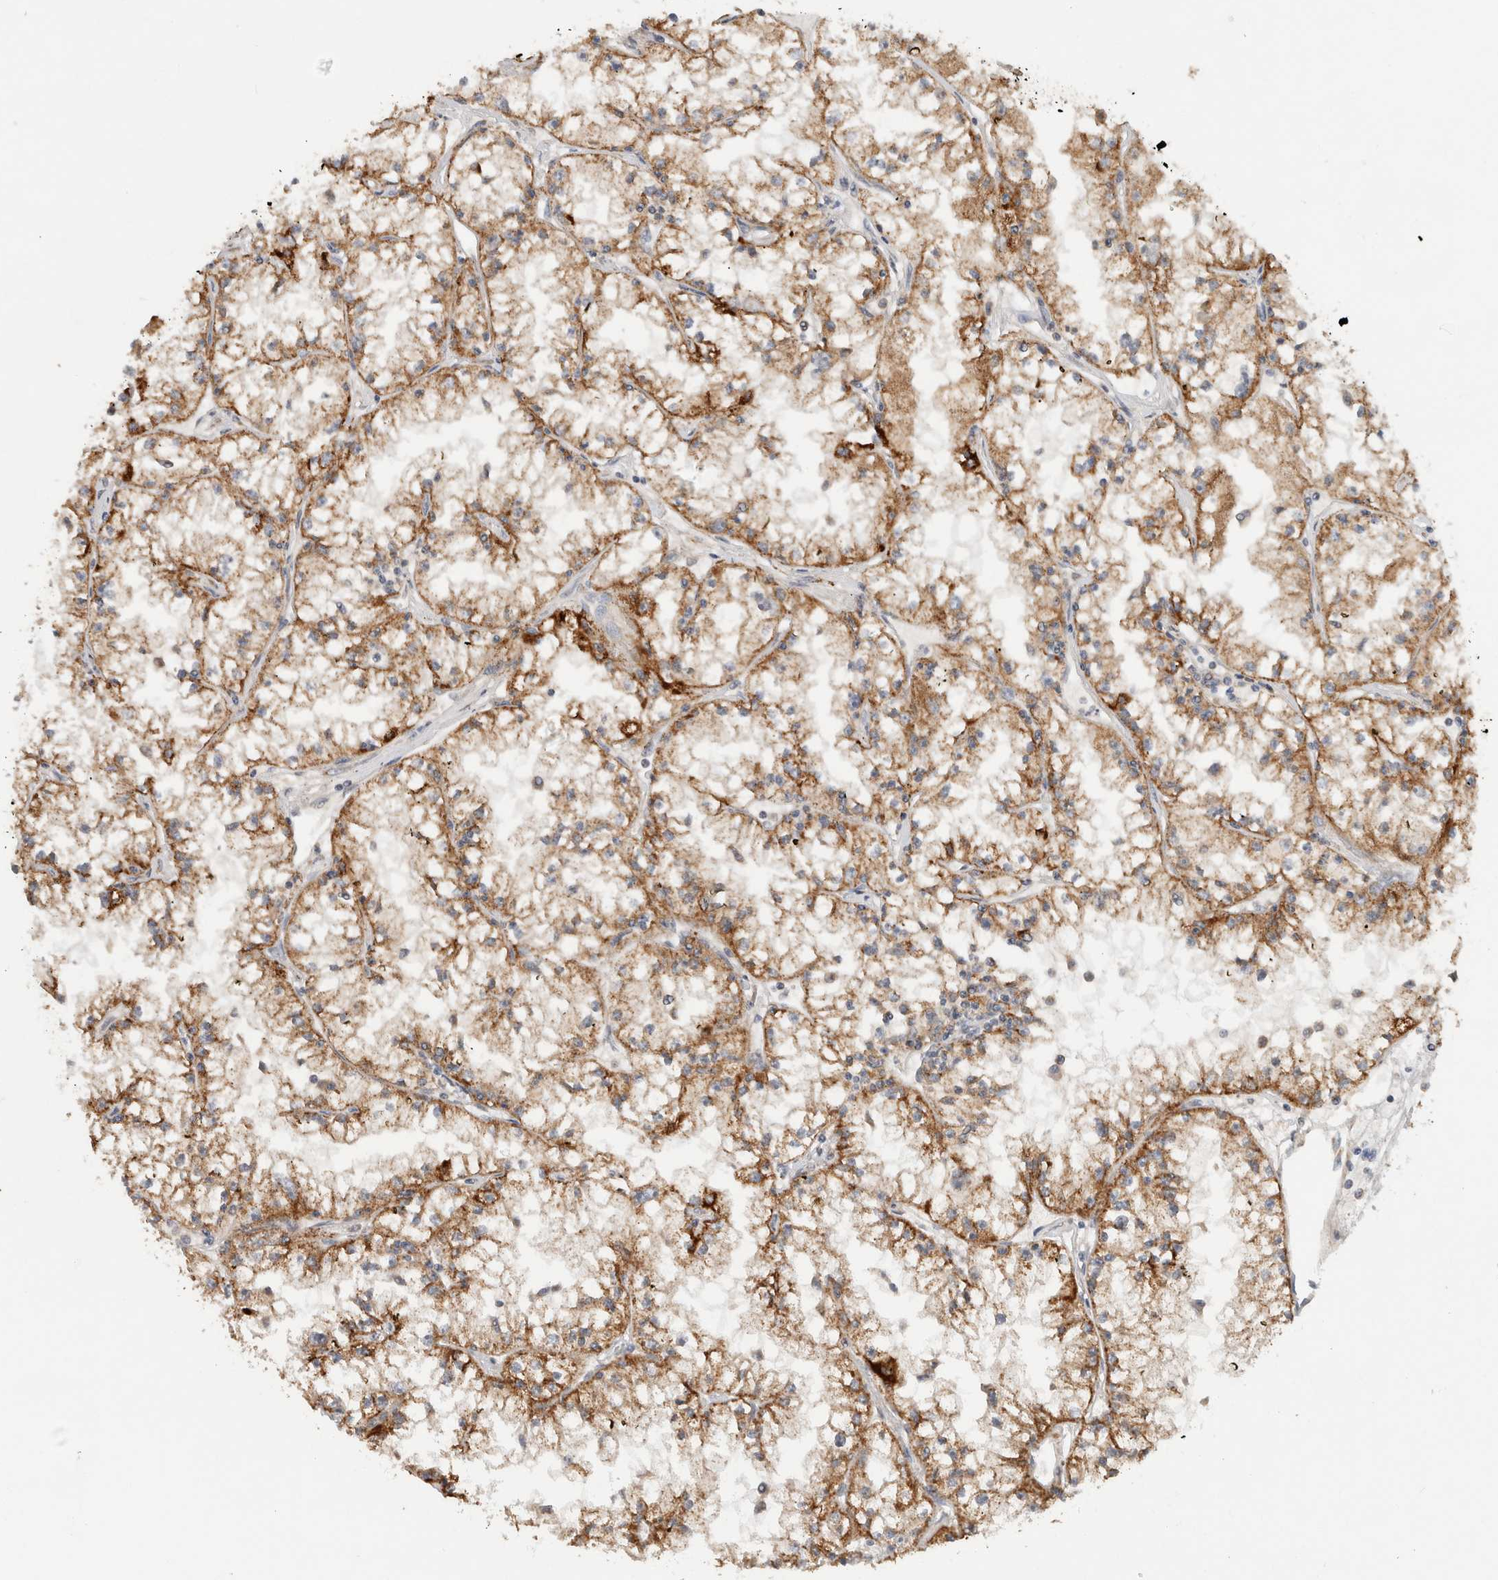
{"staining": {"intensity": "moderate", "quantity": ">75%", "location": "cytoplasmic/membranous"}, "tissue": "renal cancer", "cell_type": "Tumor cells", "image_type": "cancer", "snomed": [{"axis": "morphology", "description": "Adenocarcinoma, NOS"}, {"axis": "topography", "description": "Kidney"}], "caption": "Immunohistochemical staining of human adenocarcinoma (renal) exhibits medium levels of moderate cytoplasmic/membranous positivity in about >75% of tumor cells. The staining is performed using DAB (3,3'-diaminobenzidine) brown chromogen to label protein expression. The nuclei are counter-stained blue using hematoxylin.", "gene": "AMPD1", "patient": {"sex": "male", "age": 56}}